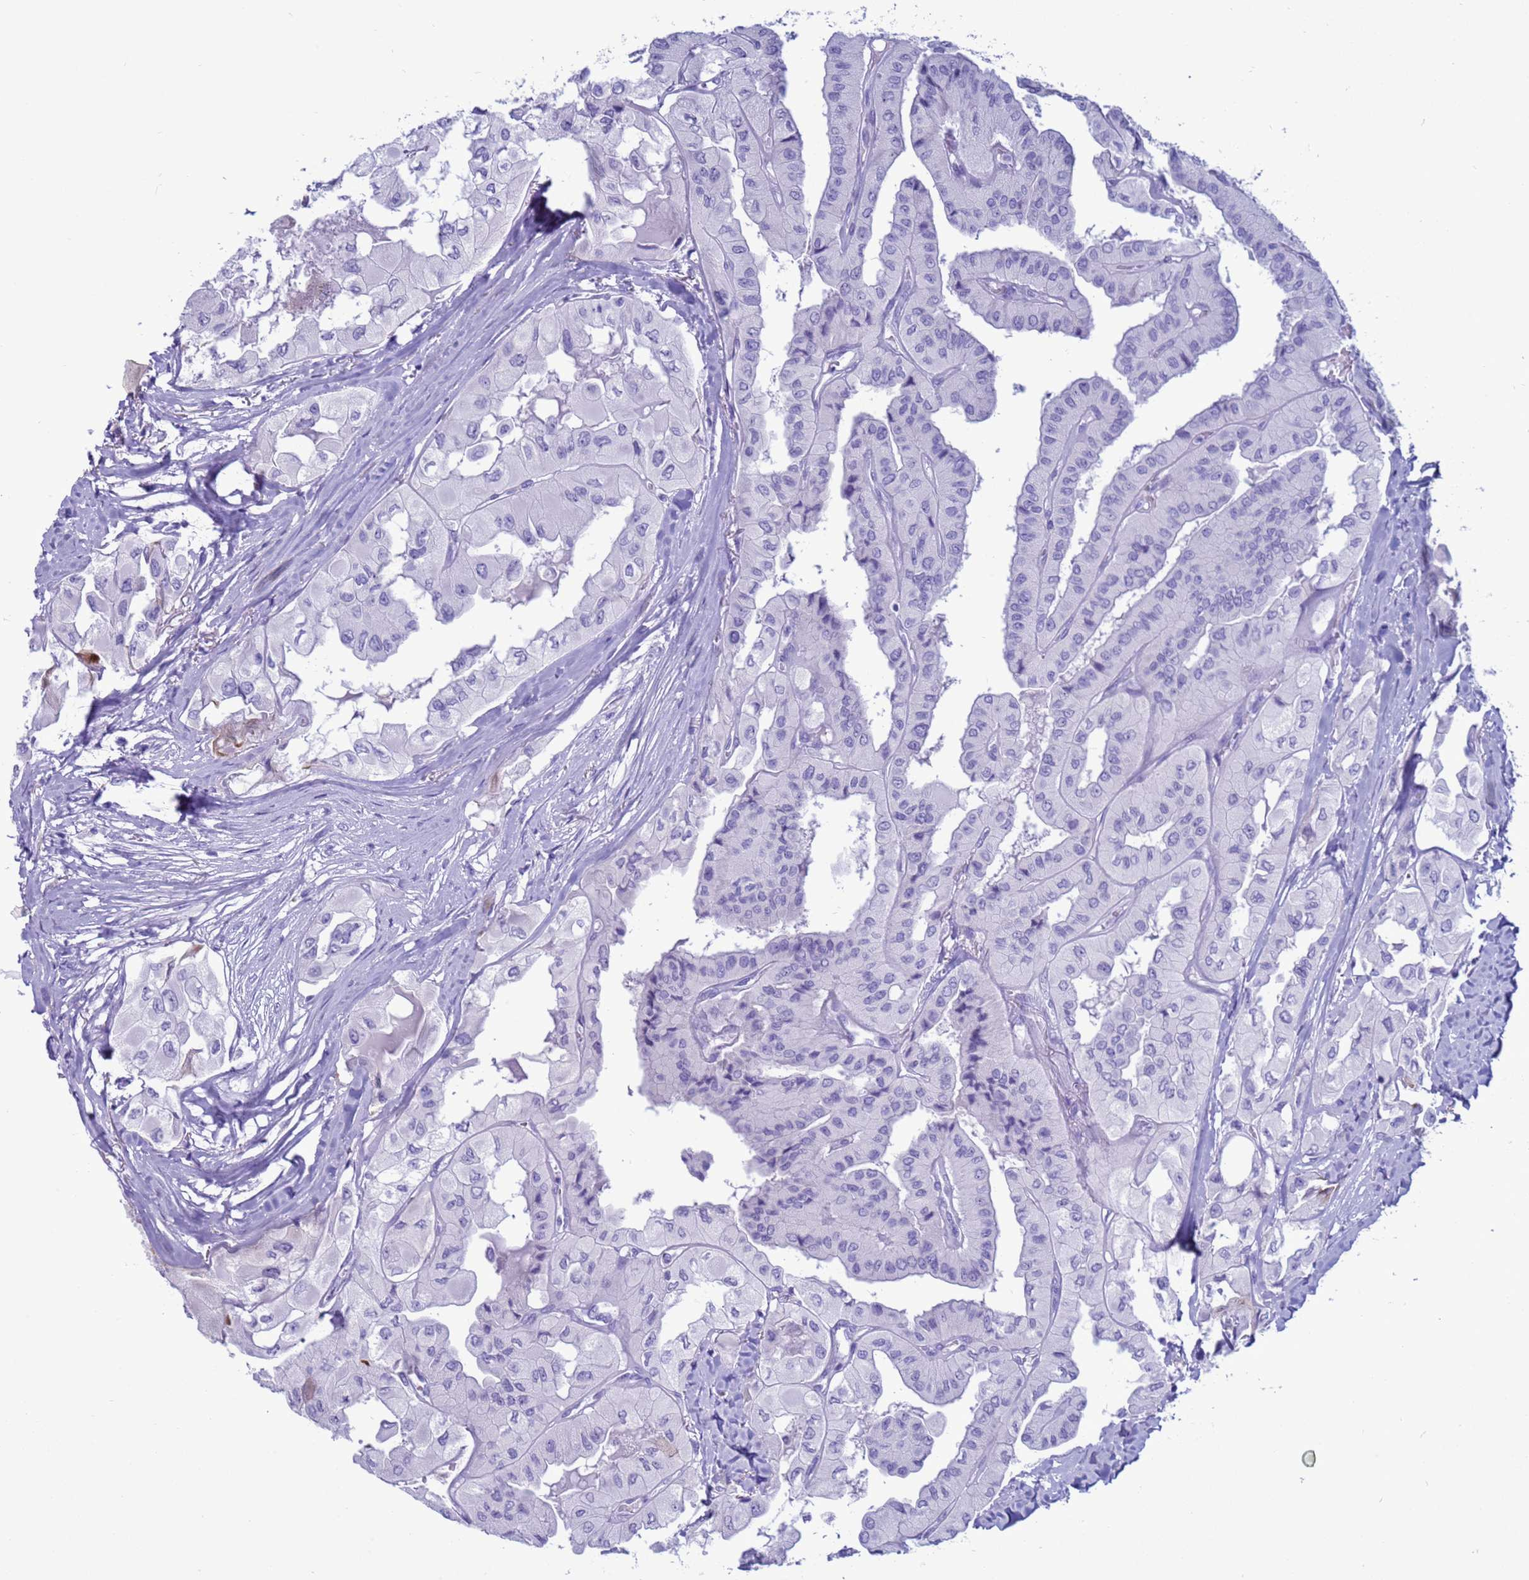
{"staining": {"intensity": "negative", "quantity": "none", "location": "none"}, "tissue": "thyroid cancer", "cell_type": "Tumor cells", "image_type": "cancer", "snomed": [{"axis": "morphology", "description": "Normal tissue, NOS"}, {"axis": "morphology", "description": "Papillary adenocarcinoma, NOS"}, {"axis": "topography", "description": "Thyroid gland"}], "caption": "Human thyroid papillary adenocarcinoma stained for a protein using immunohistochemistry (IHC) reveals no expression in tumor cells.", "gene": "CST4", "patient": {"sex": "female", "age": 59}}